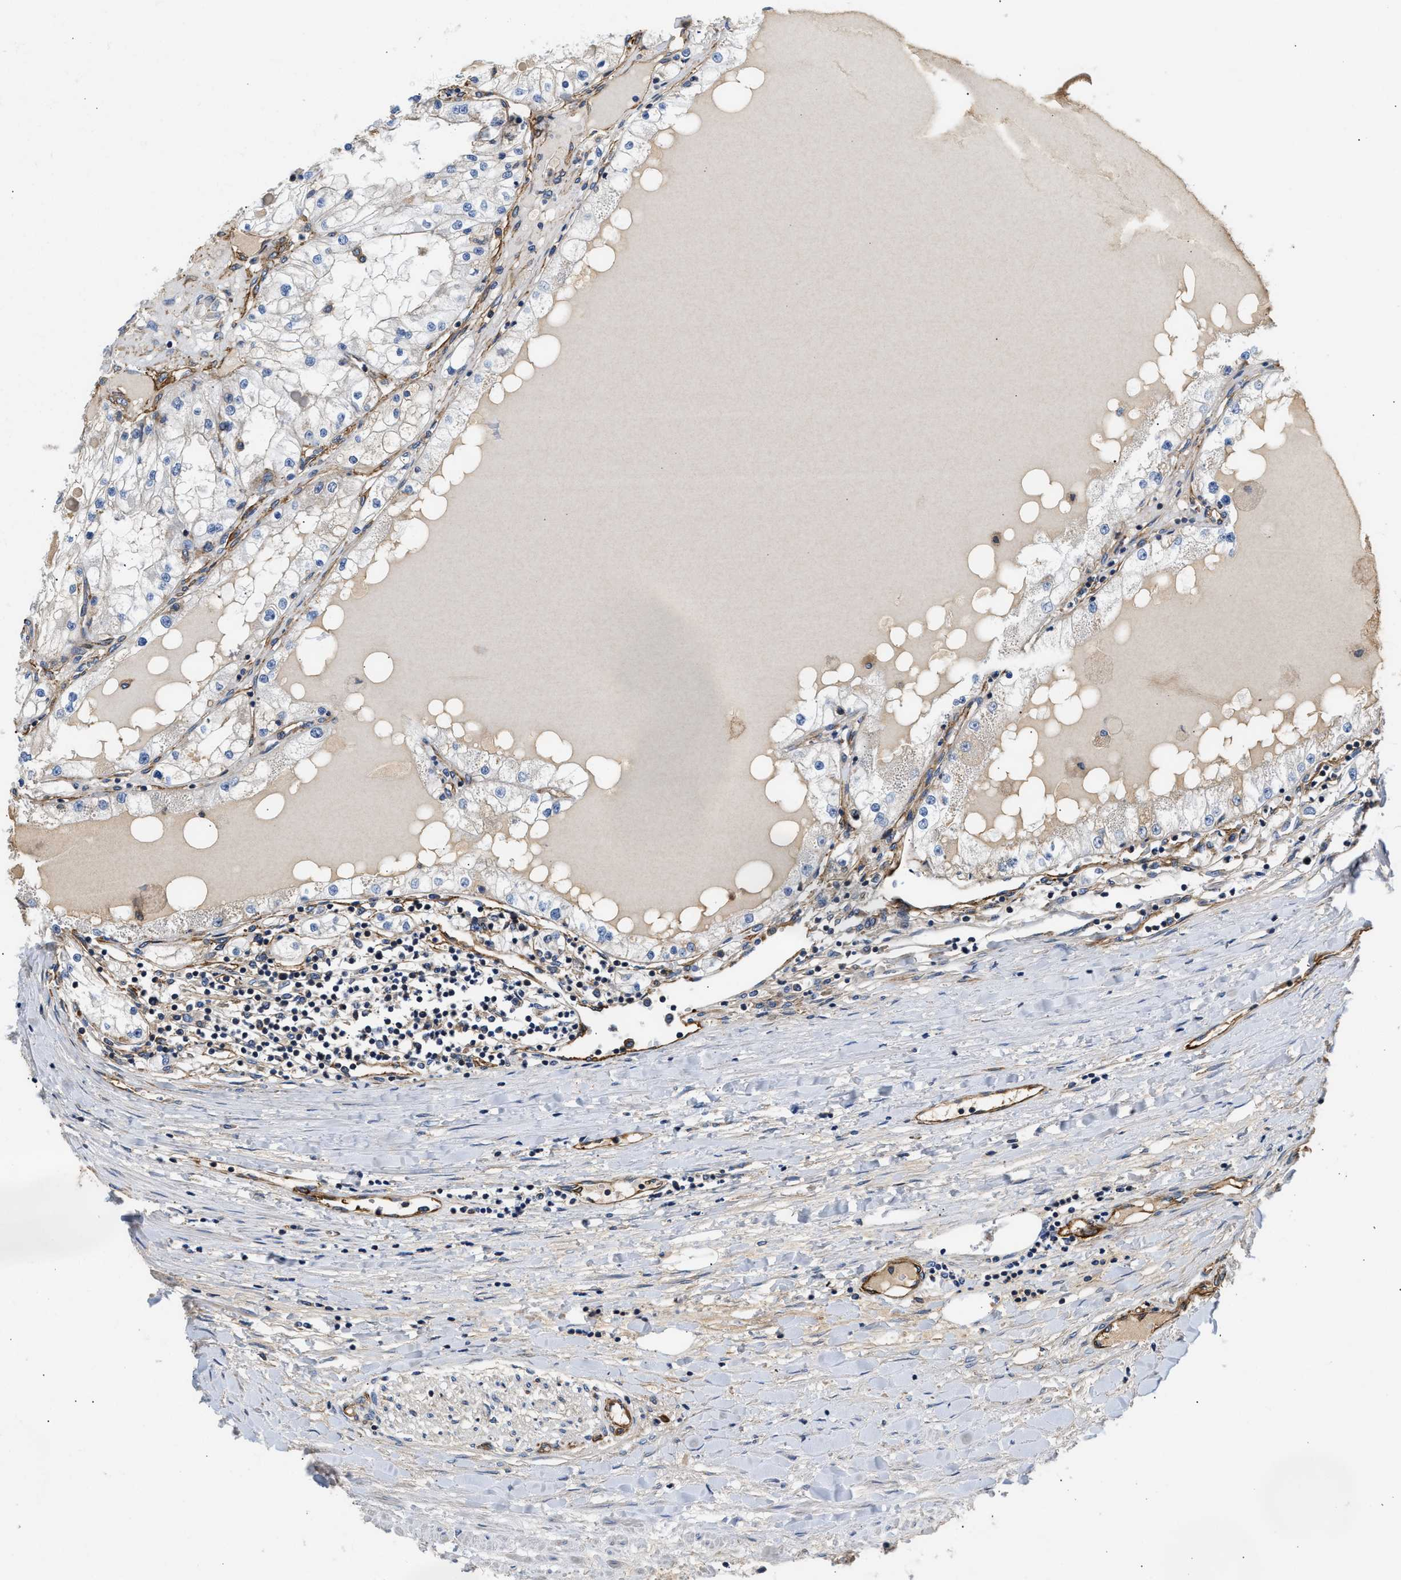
{"staining": {"intensity": "negative", "quantity": "none", "location": "none"}, "tissue": "renal cancer", "cell_type": "Tumor cells", "image_type": "cancer", "snomed": [{"axis": "morphology", "description": "Adenocarcinoma, NOS"}, {"axis": "topography", "description": "Kidney"}], "caption": "A micrograph of renal cancer (adenocarcinoma) stained for a protein displays no brown staining in tumor cells. (Brightfield microscopy of DAB IHC at high magnification).", "gene": "SAMD9L", "patient": {"sex": "male", "age": 68}}